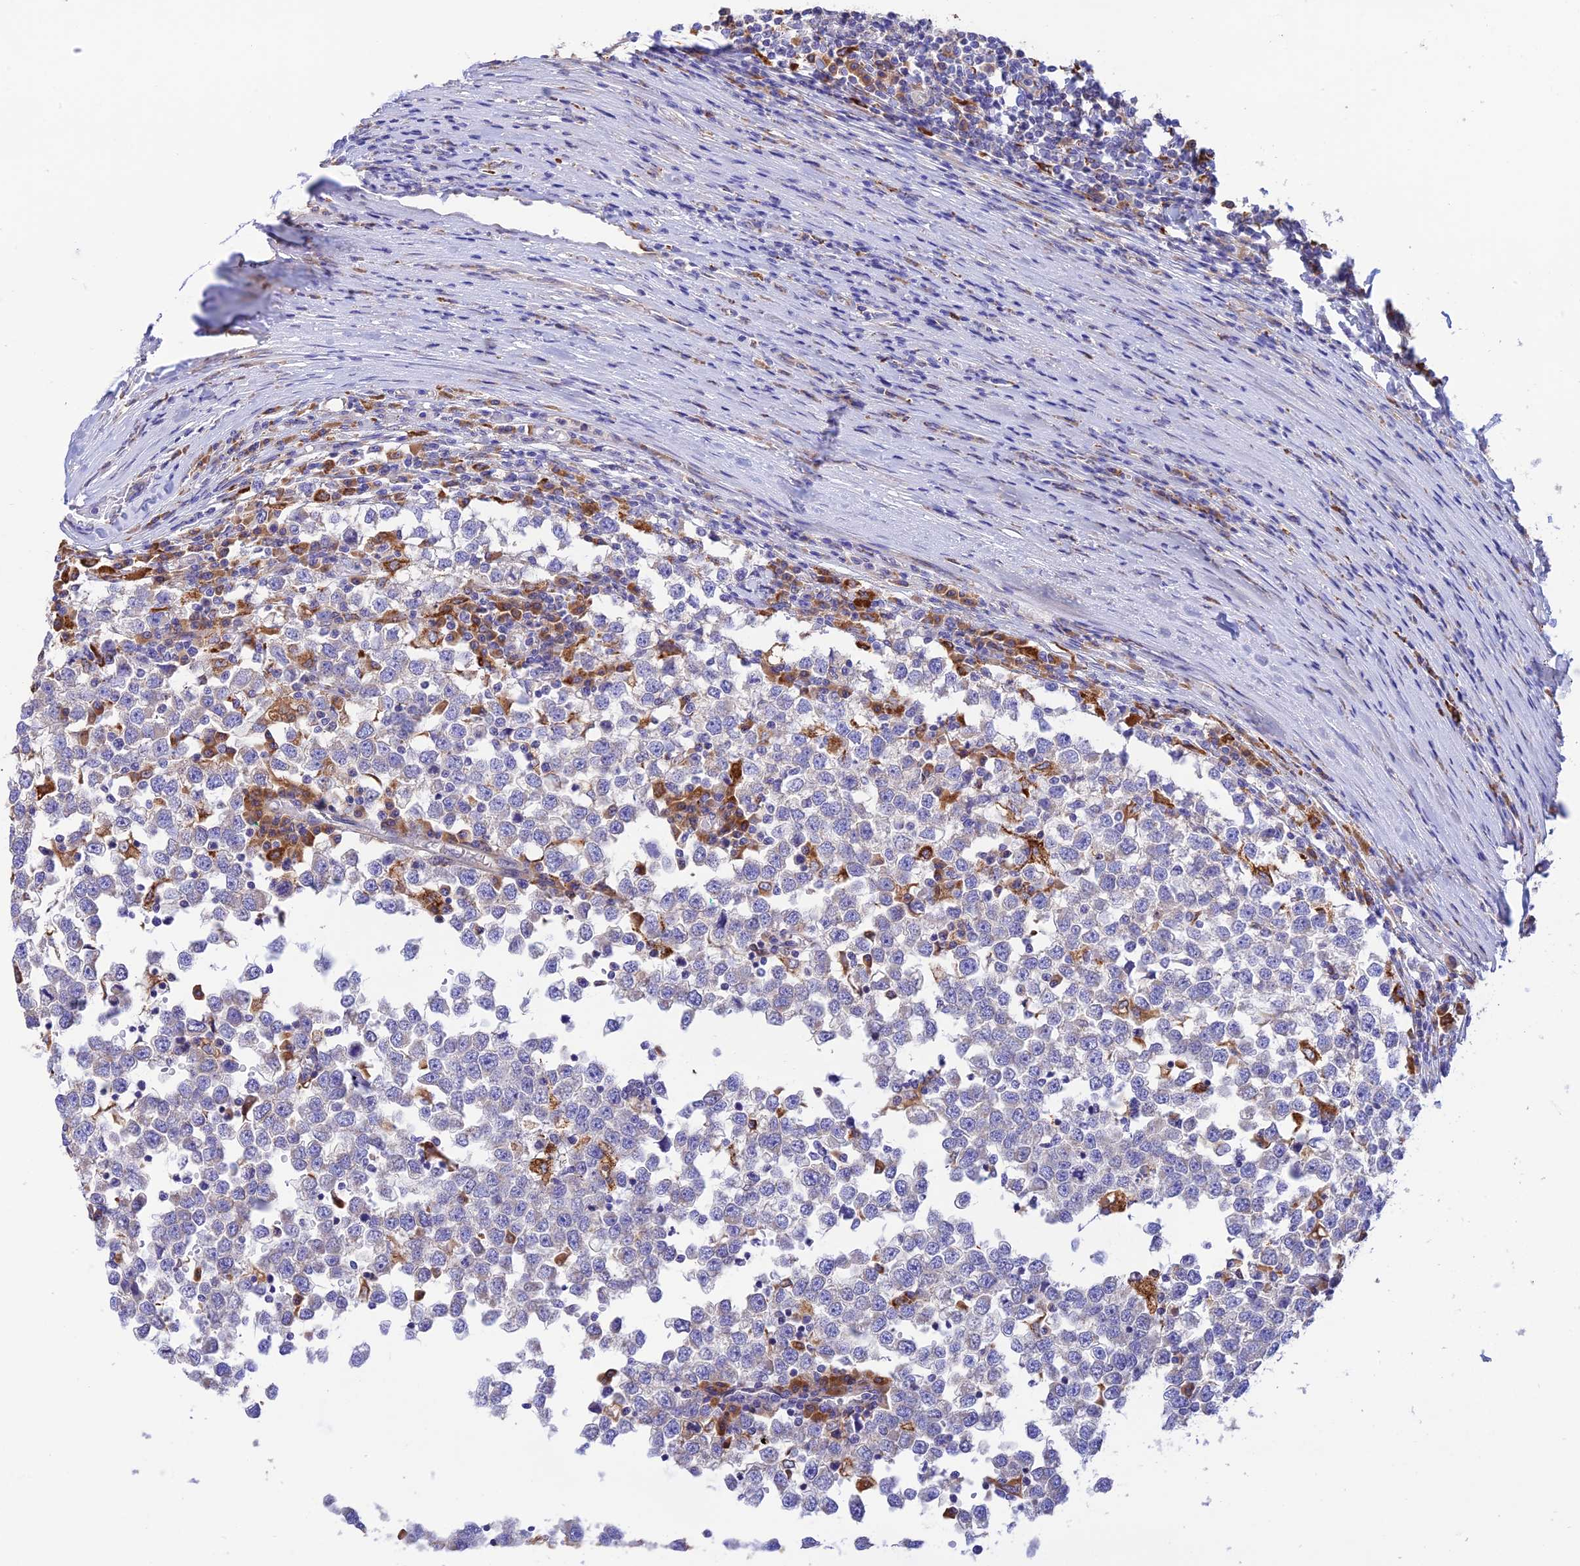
{"staining": {"intensity": "negative", "quantity": "none", "location": "none"}, "tissue": "testis cancer", "cell_type": "Tumor cells", "image_type": "cancer", "snomed": [{"axis": "morphology", "description": "Seminoma, NOS"}, {"axis": "topography", "description": "Testis"}], "caption": "Immunohistochemistry photomicrograph of neoplastic tissue: human testis seminoma stained with DAB (3,3'-diaminobenzidine) shows no significant protein staining in tumor cells.", "gene": "VKORC1", "patient": {"sex": "male", "age": 65}}